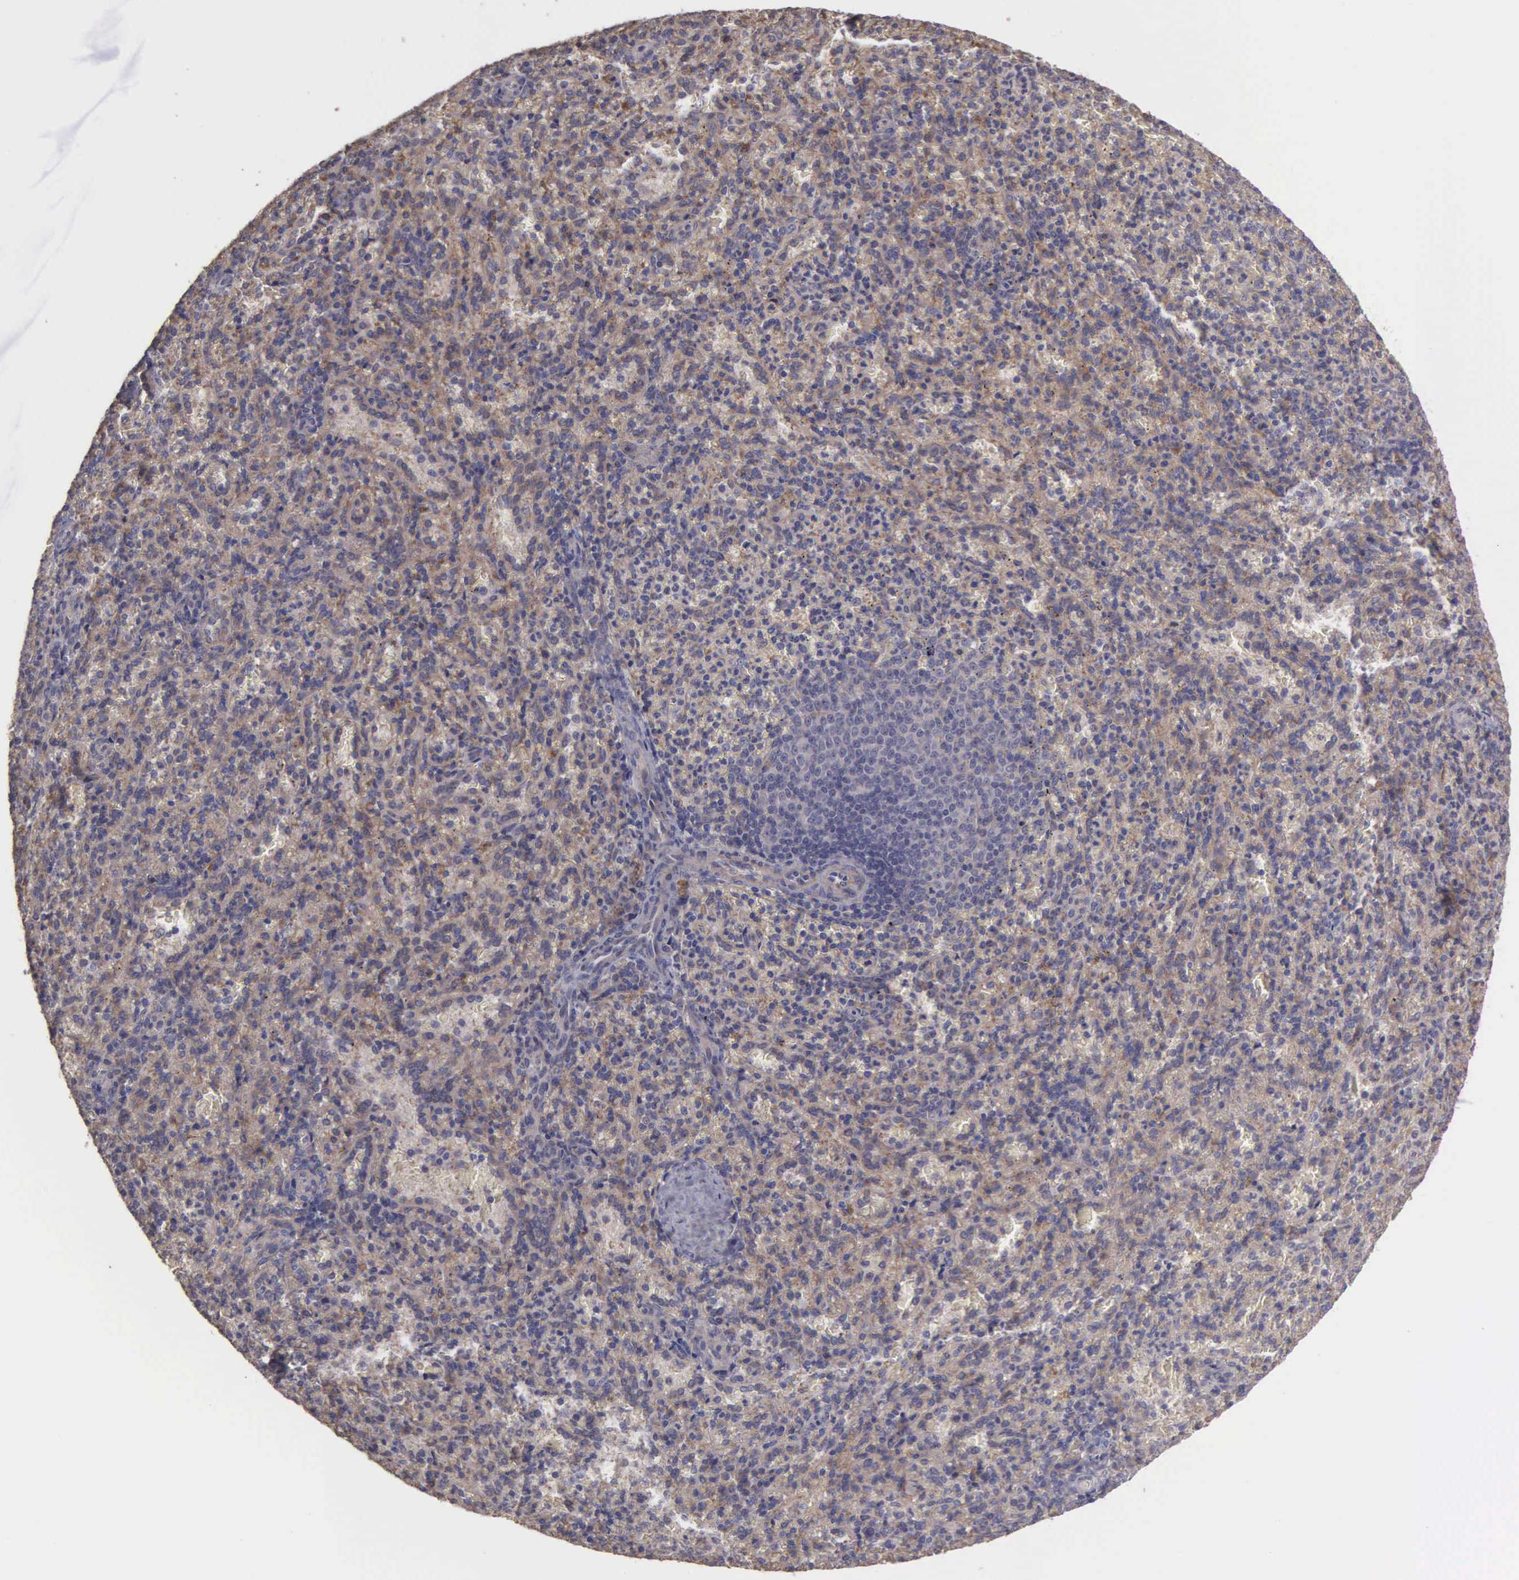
{"staining": {"intensity": "negative", "quantity": "none", "location": "none"}, "tissue": "spleen", "cell_type": "Cells in red pulp", "image_type": "normal", "snomed": [{"axis": "morphology", "description": "Normal tissue, NOS"}, {"axis": "topography", "description": "Spleen"}], "caption": "IHC photomicrograph of normal spleen: human spleen stained with DAB reveals no significant protein expression in cells in red pulp. (Immunohistochemistry, brightfield microscopy, high magnification).", "gene": "RTL10", "patient": {"sex": "female", "age": 21}}